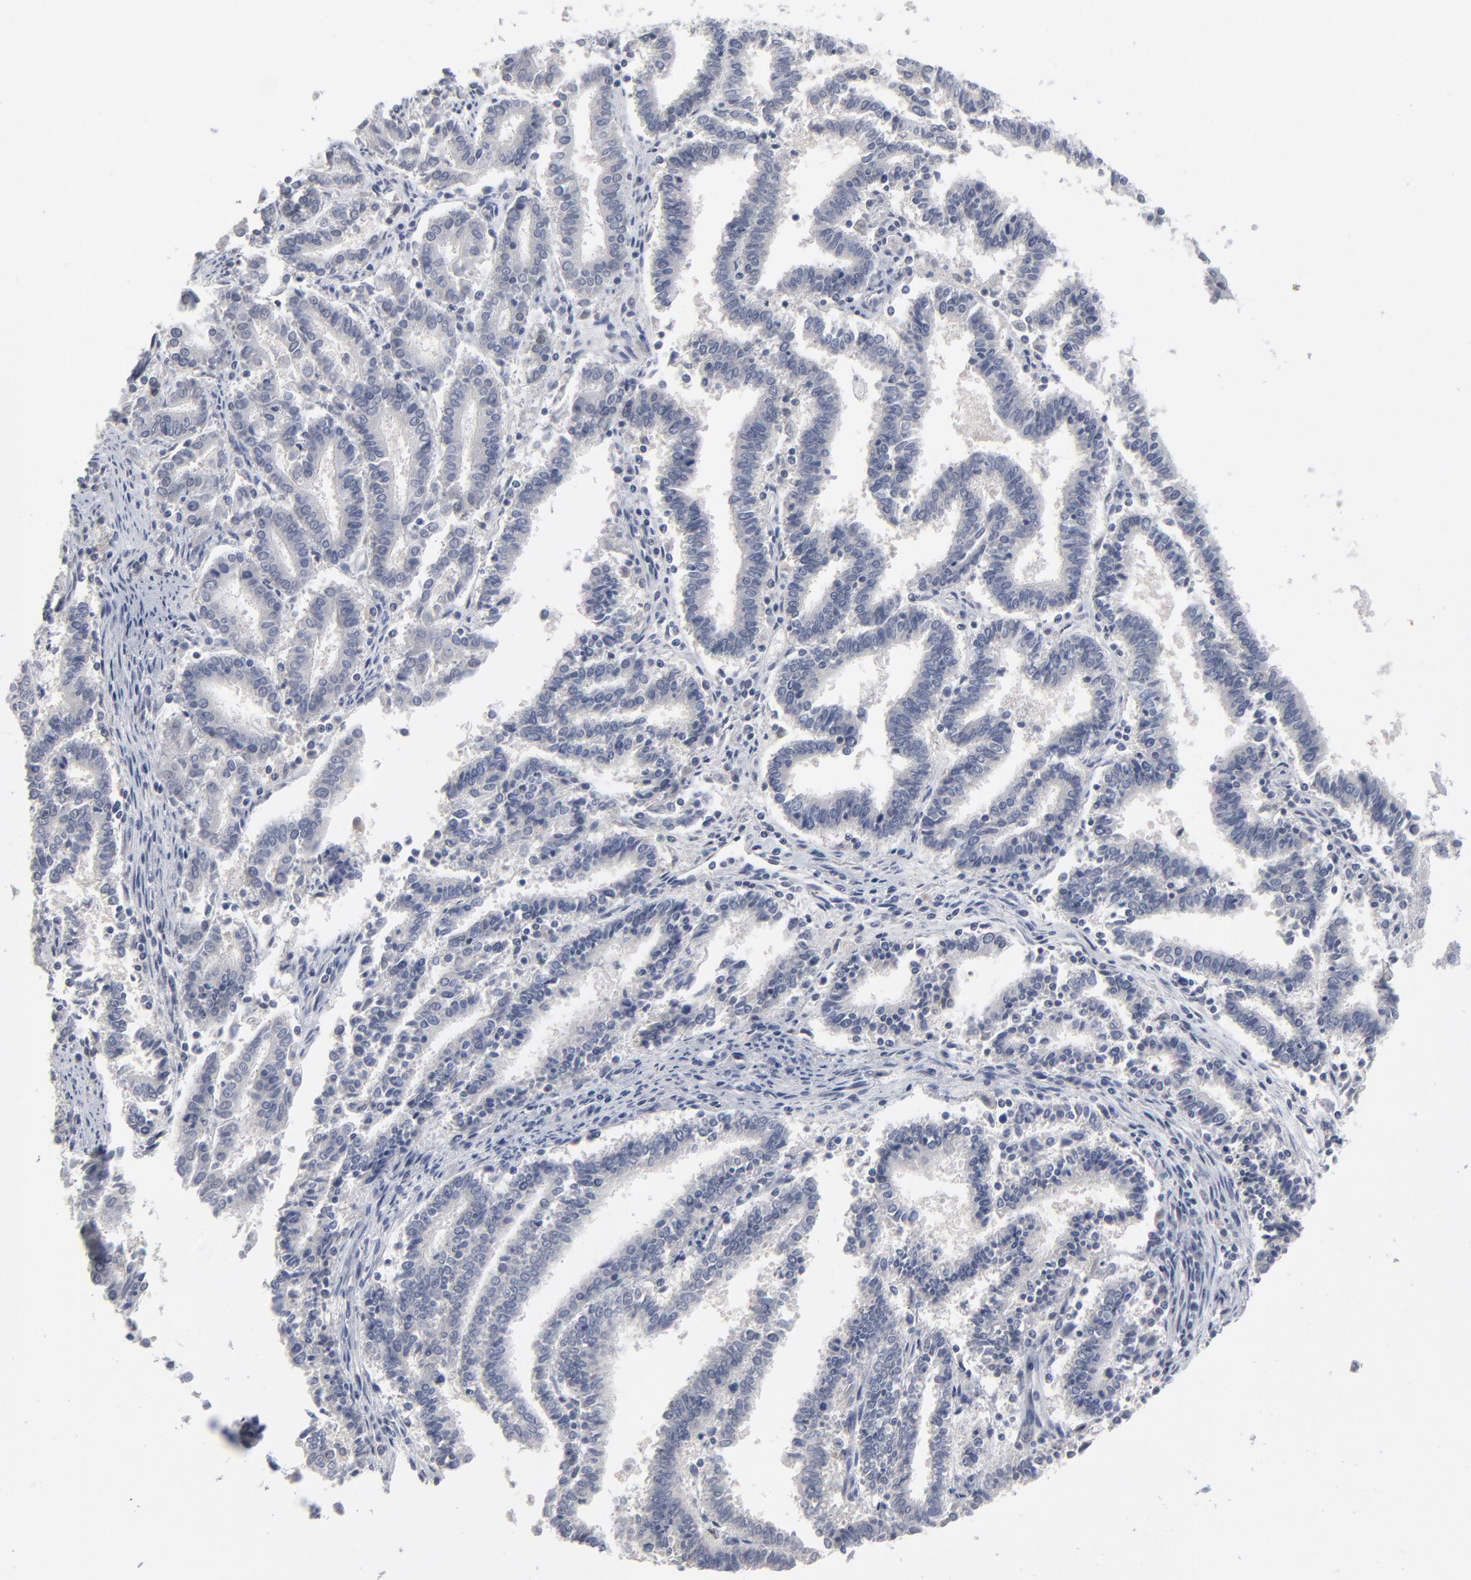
{"staining": {"intensity": "negative", "quantity": "none", "location": "none"}, "tissue": "endometrial cancer", "cell_type": "Tumor cells", "image_type": "cancer", "snomed": [{"axis": "morphology", "description": "Adenocarcinoma, NOS"}, {"axis": "topography", "description": "Uterus"}], "caption": "Protein analysis of endometrial cancer (adenocarcinoma) reveals no significant expression in tumor cells.", "gene": "FOXN2", "patient": {"sex": "female", "age": 83}}